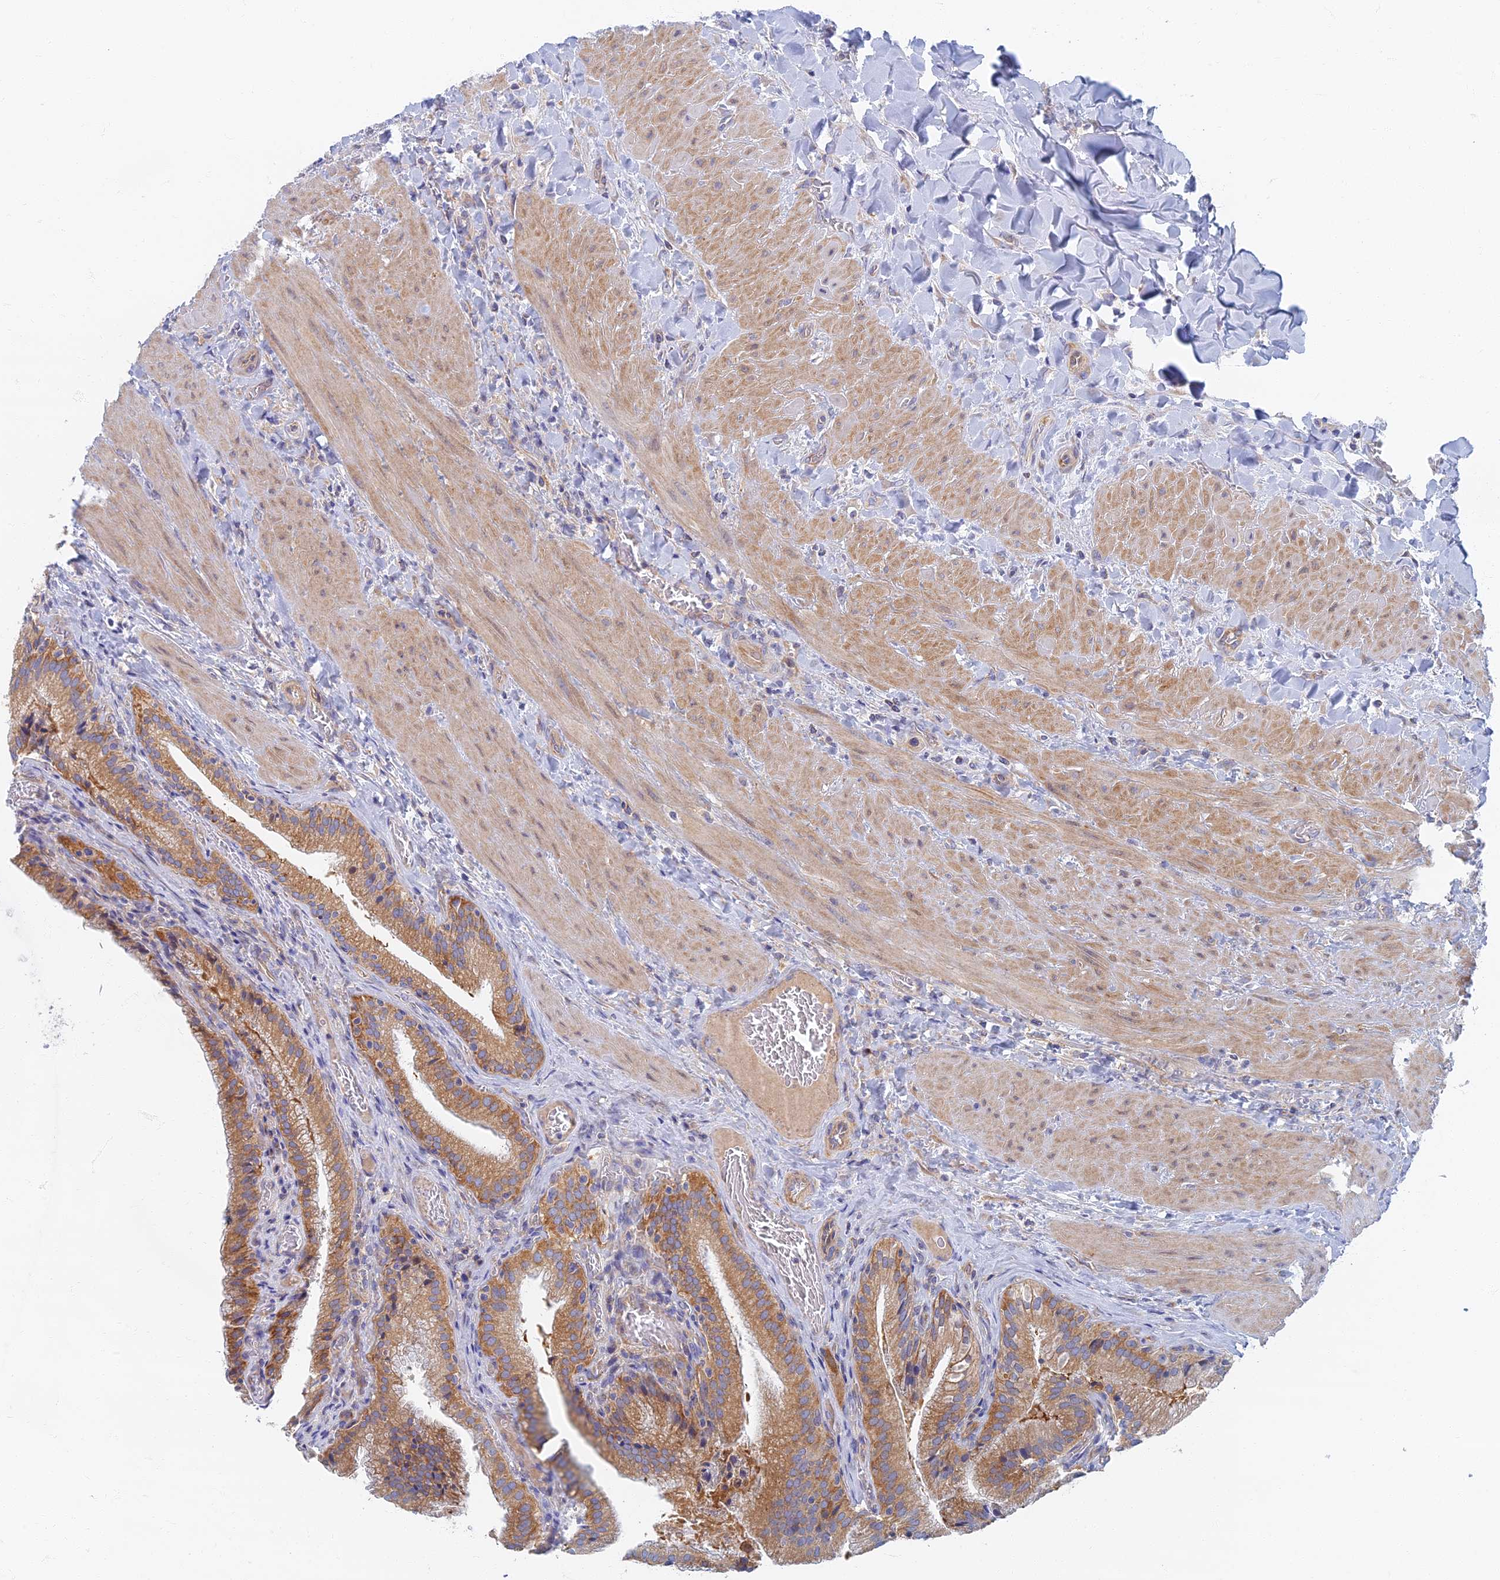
{"staining": {"intensity": "moderate", "quantity": ">75%", "location": "cytoplasmic/membranous"}, "tissue": "gallbladder", "cell_type": "Glandular cells", "image_type": "normal", "snomed": [{"axis": "morphology", "description": "Normal tissue, NOS"}, {"axis": "topography", "description": "Gallbladder"}], "caption": "The immunohistochemical stain shows moderate cytoplasmic/membranous staining in glandular cells of benign gallbladder. Using DAB (3,3'-diaminobenzidine) (brown) and hematoxylin (blue) stains, captured at high magnification using brightfield microscopy.", "gene": "TMEM44", "patient": {"sex": "male", "age": 24}}